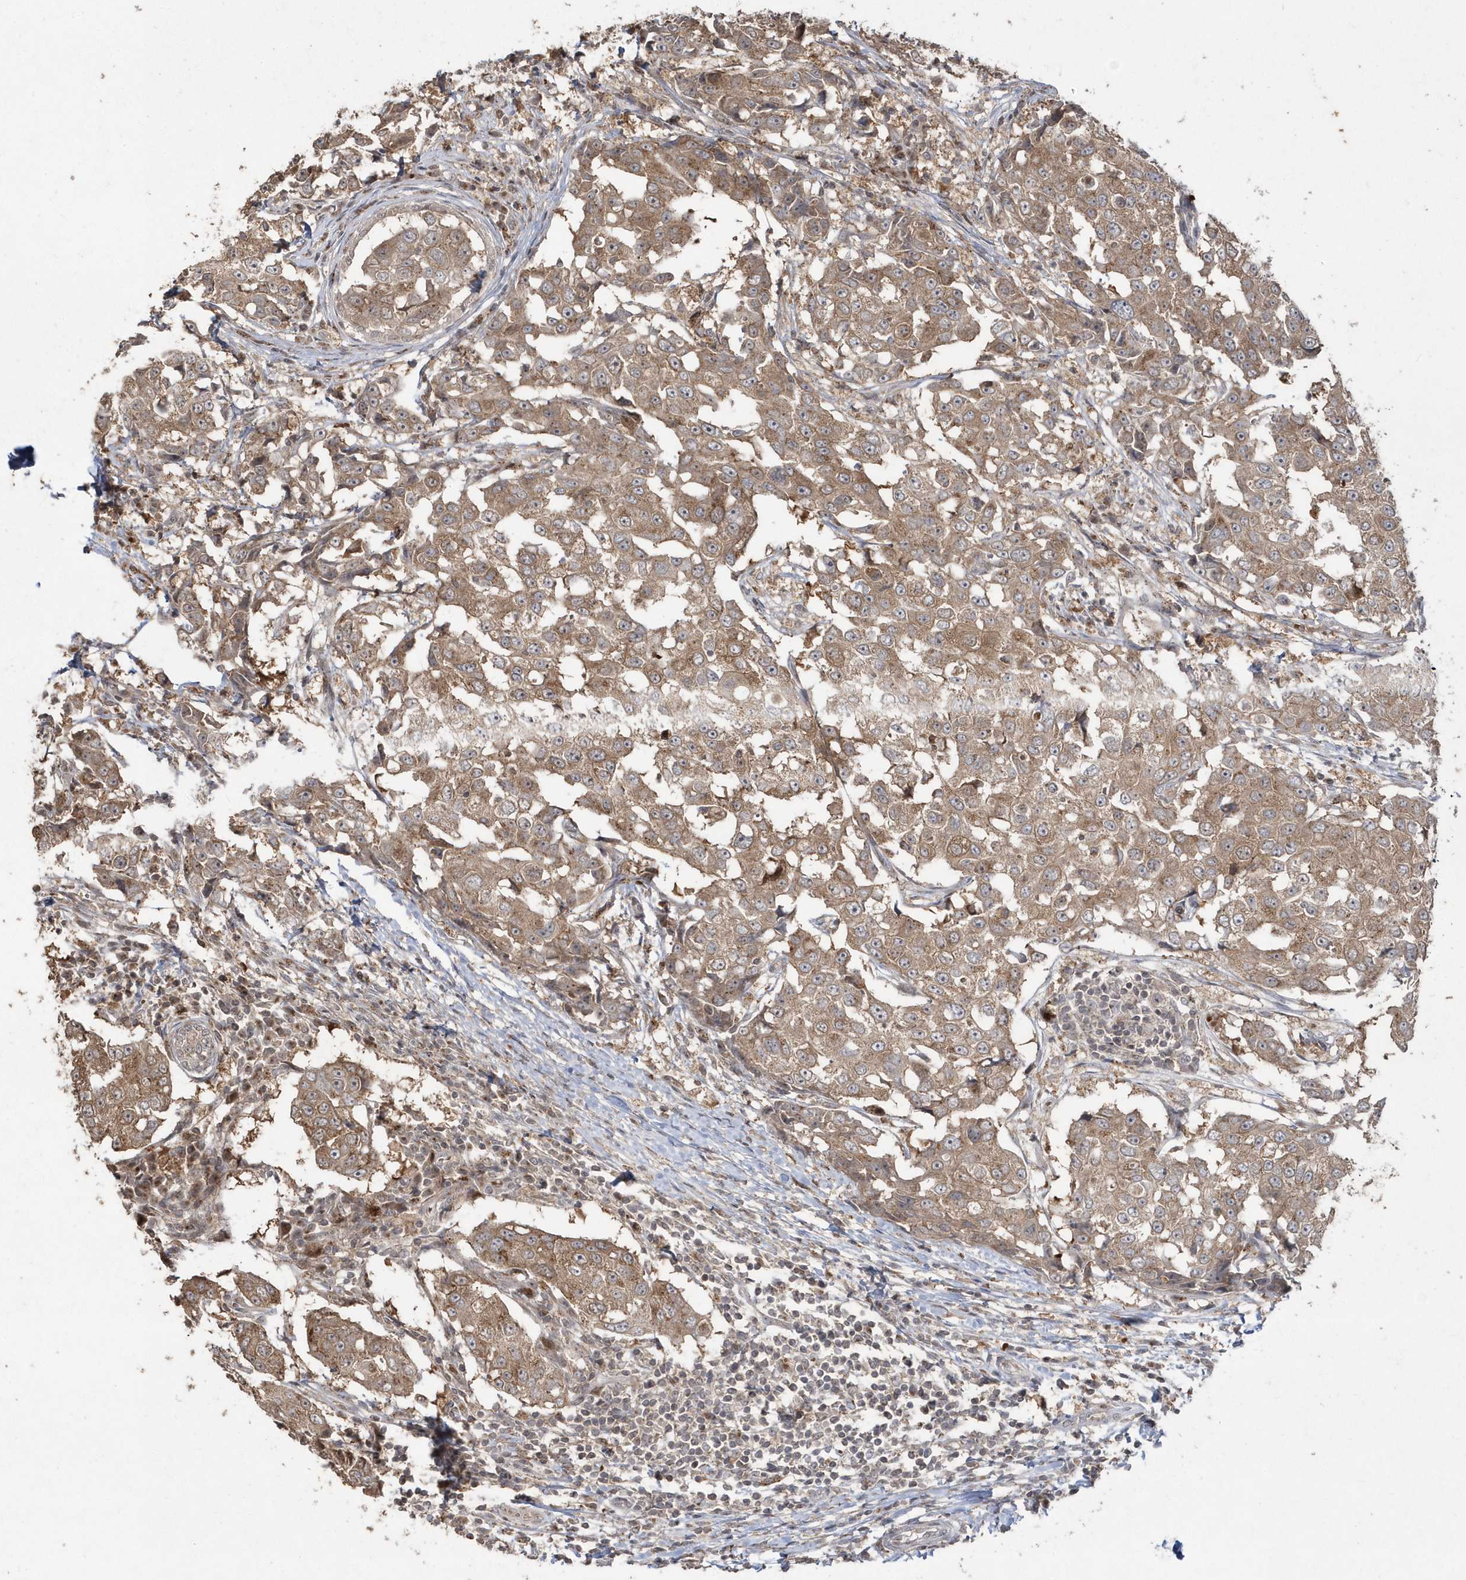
{"staining": {"intensity": "moderate", "quantity": ">75%", "location": "cytoplasmic/membranous"}, "tissue": "breast cancer", "cell_type": "Tumor cells", "image_type": "cancer", "snomed": [{"axis": "morphology", "description": "Duct carcinoma"}, {"axis": "topography", "description": "Breast"}], "caption": "This micrograph shows immunohistochemistry staining of human breast cancer (infiltrating ductal carcinoma), with medium moderate cytoplasmic/membranous staining in about >75% of tumor cells.", "gene": "GEMIN6", "patient": {"sex": "female", "age": 27}}